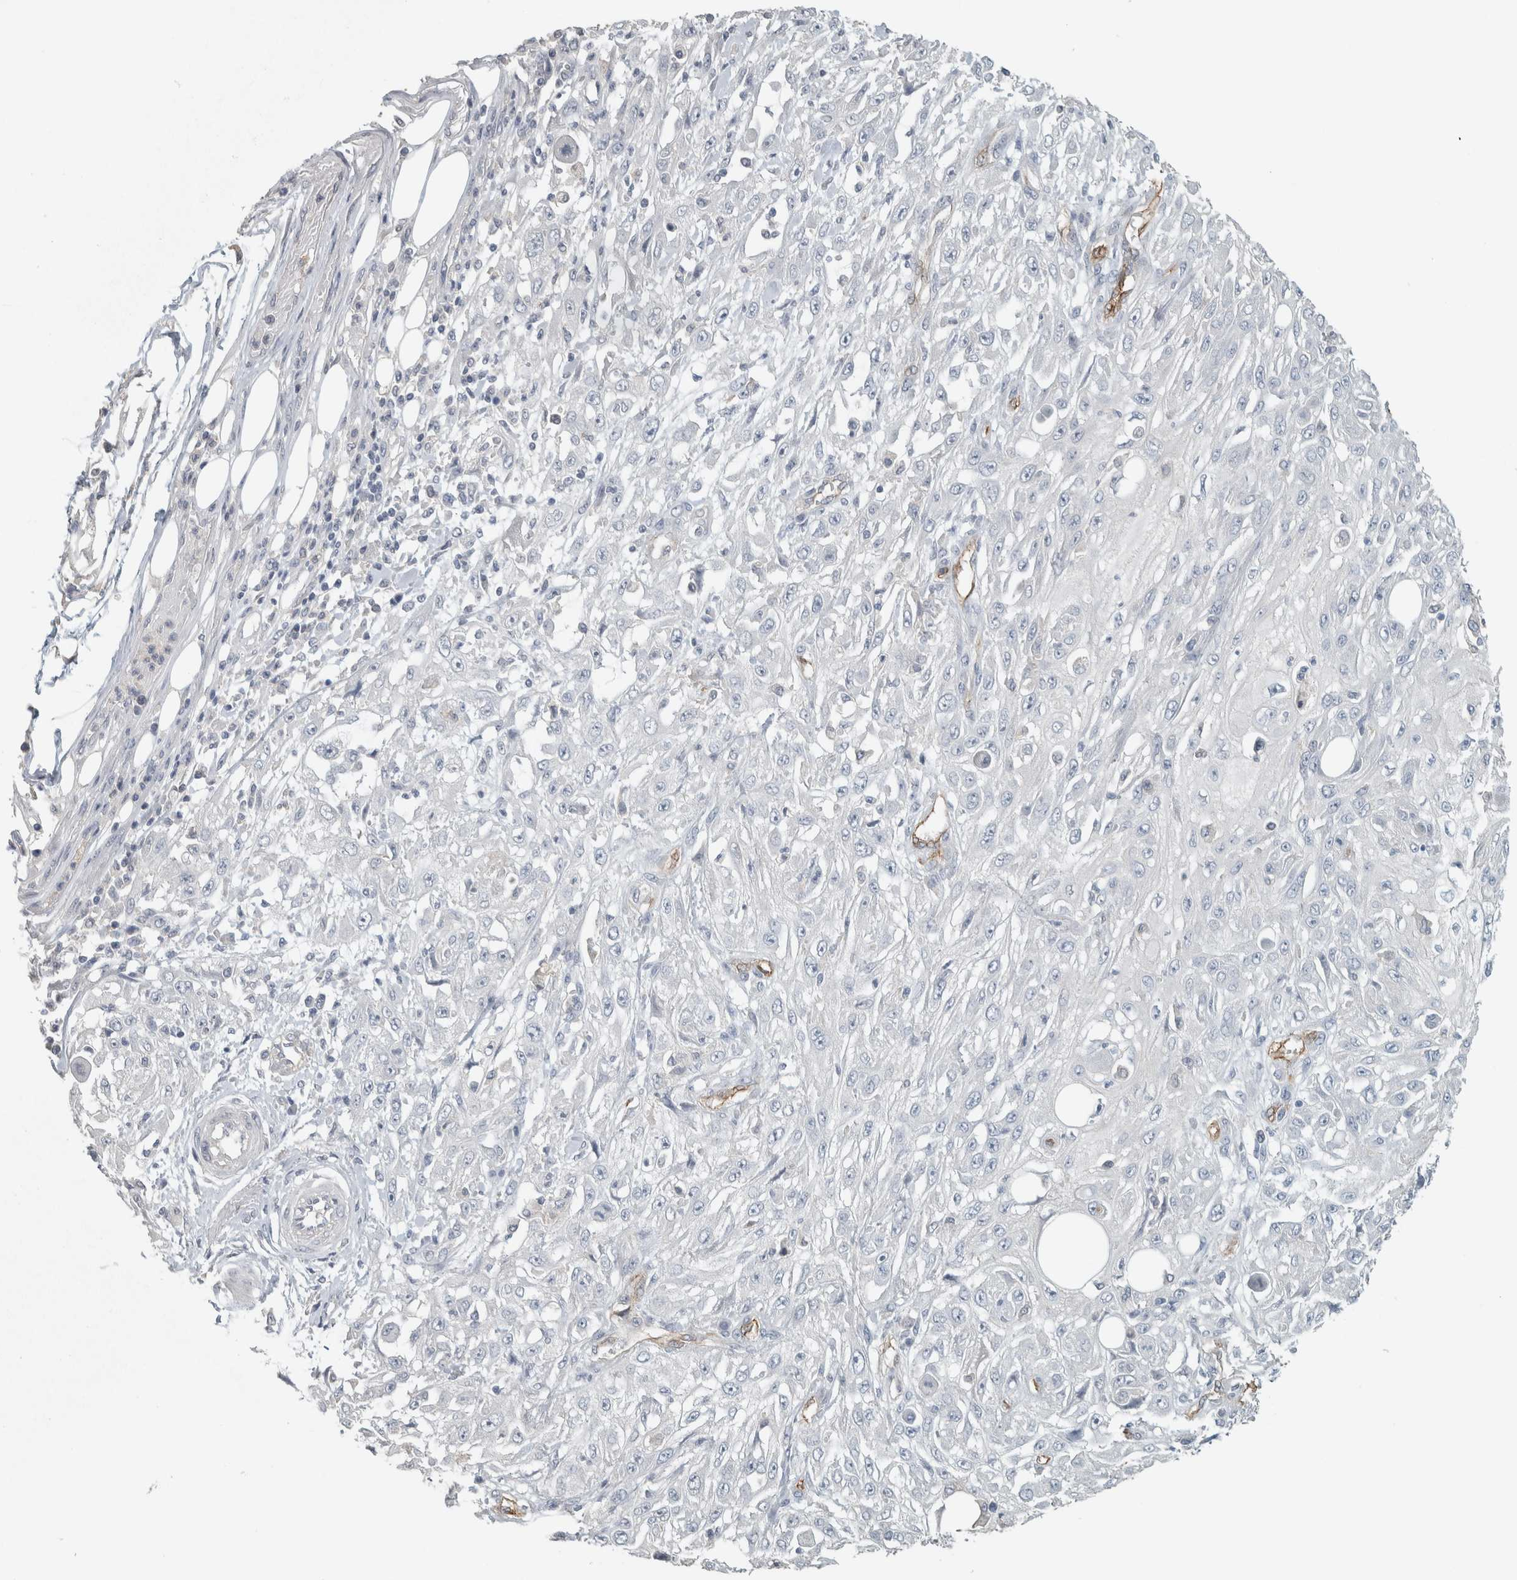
{"staining": {"intensity": "negative", "quantity": "none", "location": "none"}, "tissue": "skin cancer", "cell_type": "Tumor cells", "image_type": "cancer", "snomed": [{"axis": "morphology", "description": "Squamous cell carcinoma, NOS"}, {"axis": "morphology", "description": "Squamous cell carcinoma, metastatic, NOS"}, {"axis": "topography", "description": "Skin"}, {"axis": "topography", "description": "Lymph node"}], "caption": "High magnification brightfield microscopy of skin cancer stained with DAB (brown) and counterstained with hematoxylin (blue): tumor cells show no significant positivity.", "gene": "SCIN", "patient": {"sex": "male", "age": 75}}